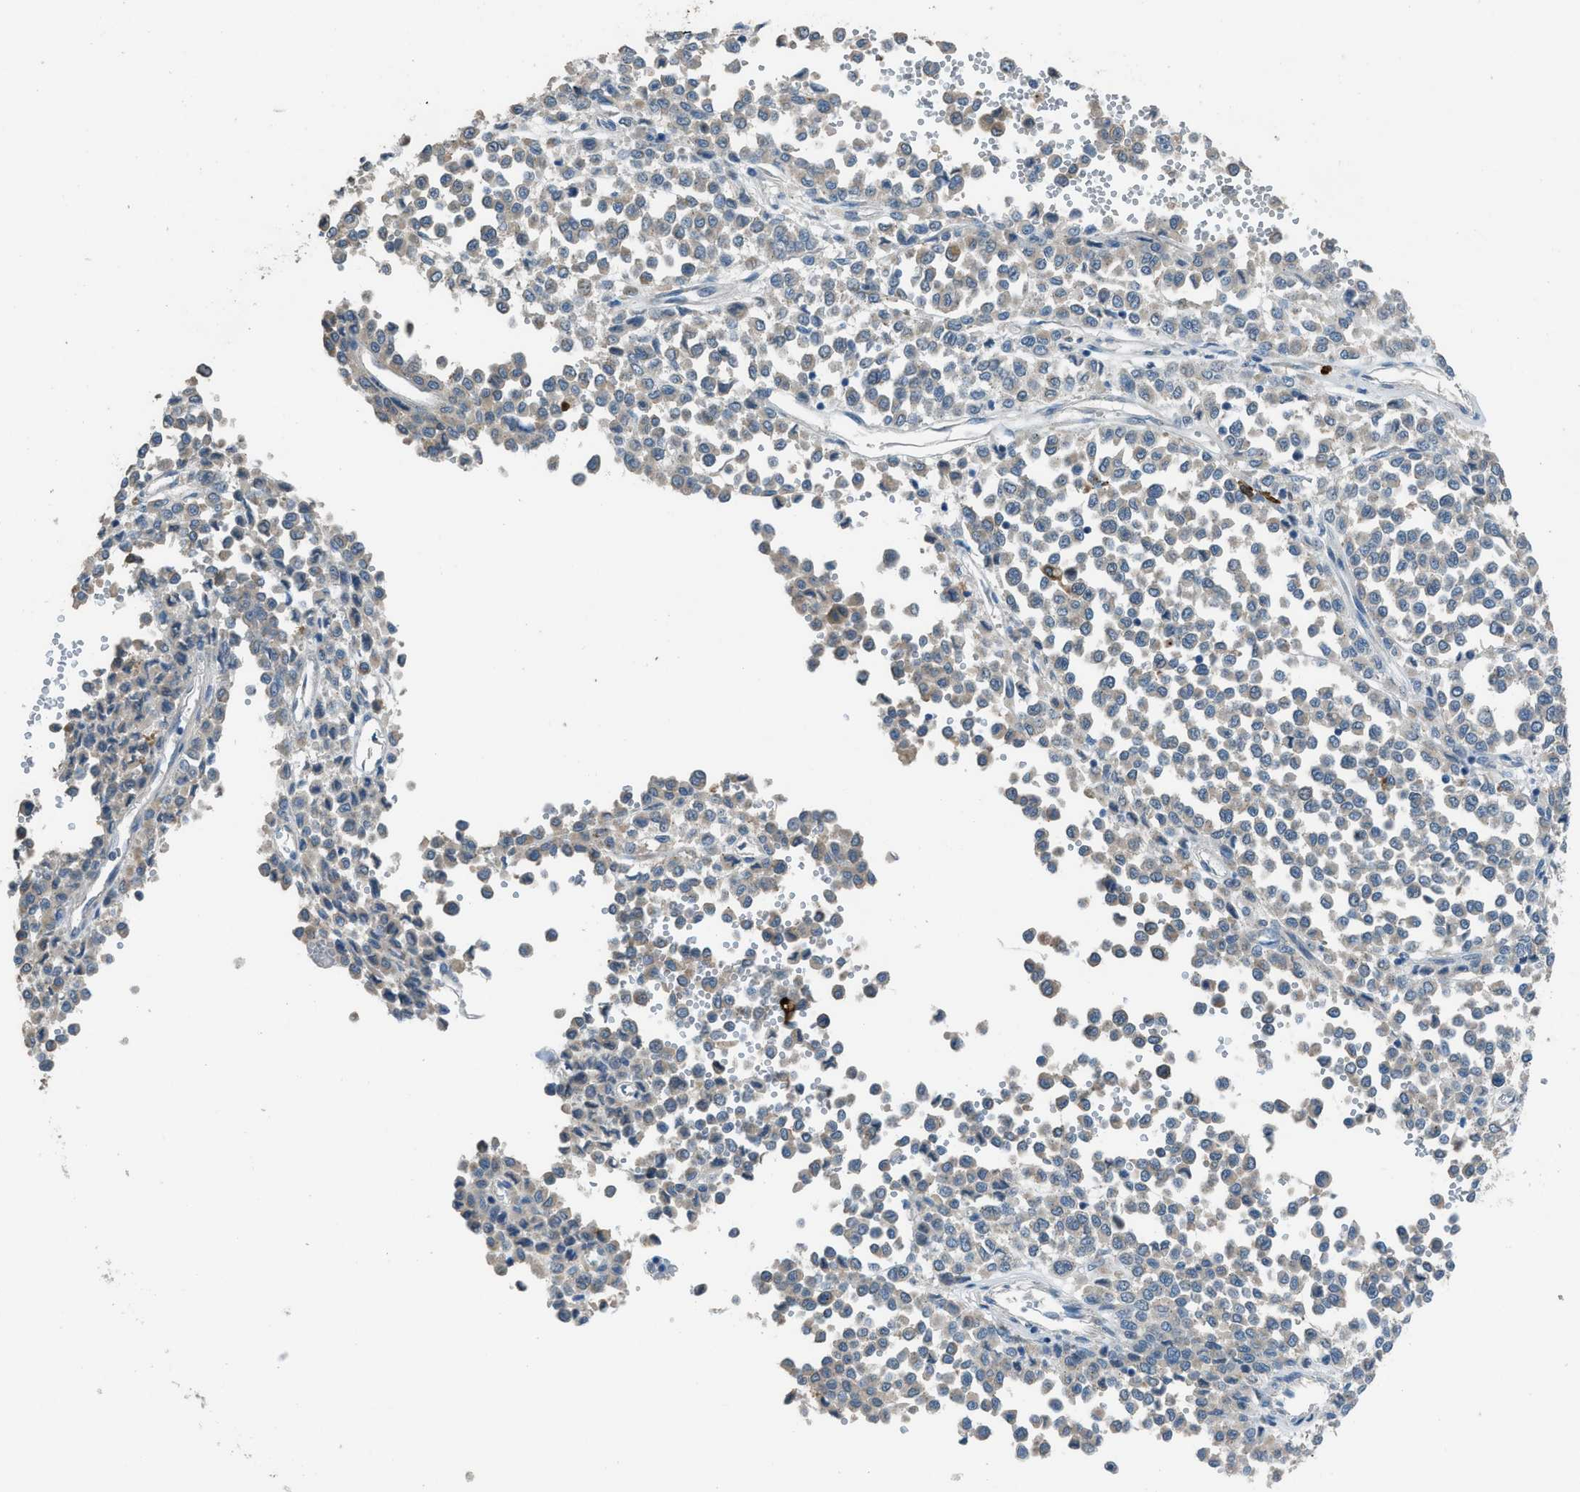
{"staining": {"intensity": "weak", "quantity": "<25%", "location": "cytoplasmic/membranous"}, "tissue": "melanoma", "cell_type": "Tumor cells", "image_type": "cancer", "snomed": [{"axis": "morphology", "description": "Malignant melanoma, Metastatic site"}, {"axis": "topography", "description": "Pancreas"}], "caption": "IHC micrograph of melanoma stained for a protein (brown), which displays no expression in tumor cells.", "gene": "TIMD4", "patient": {"sex": "female", "age": 30}}